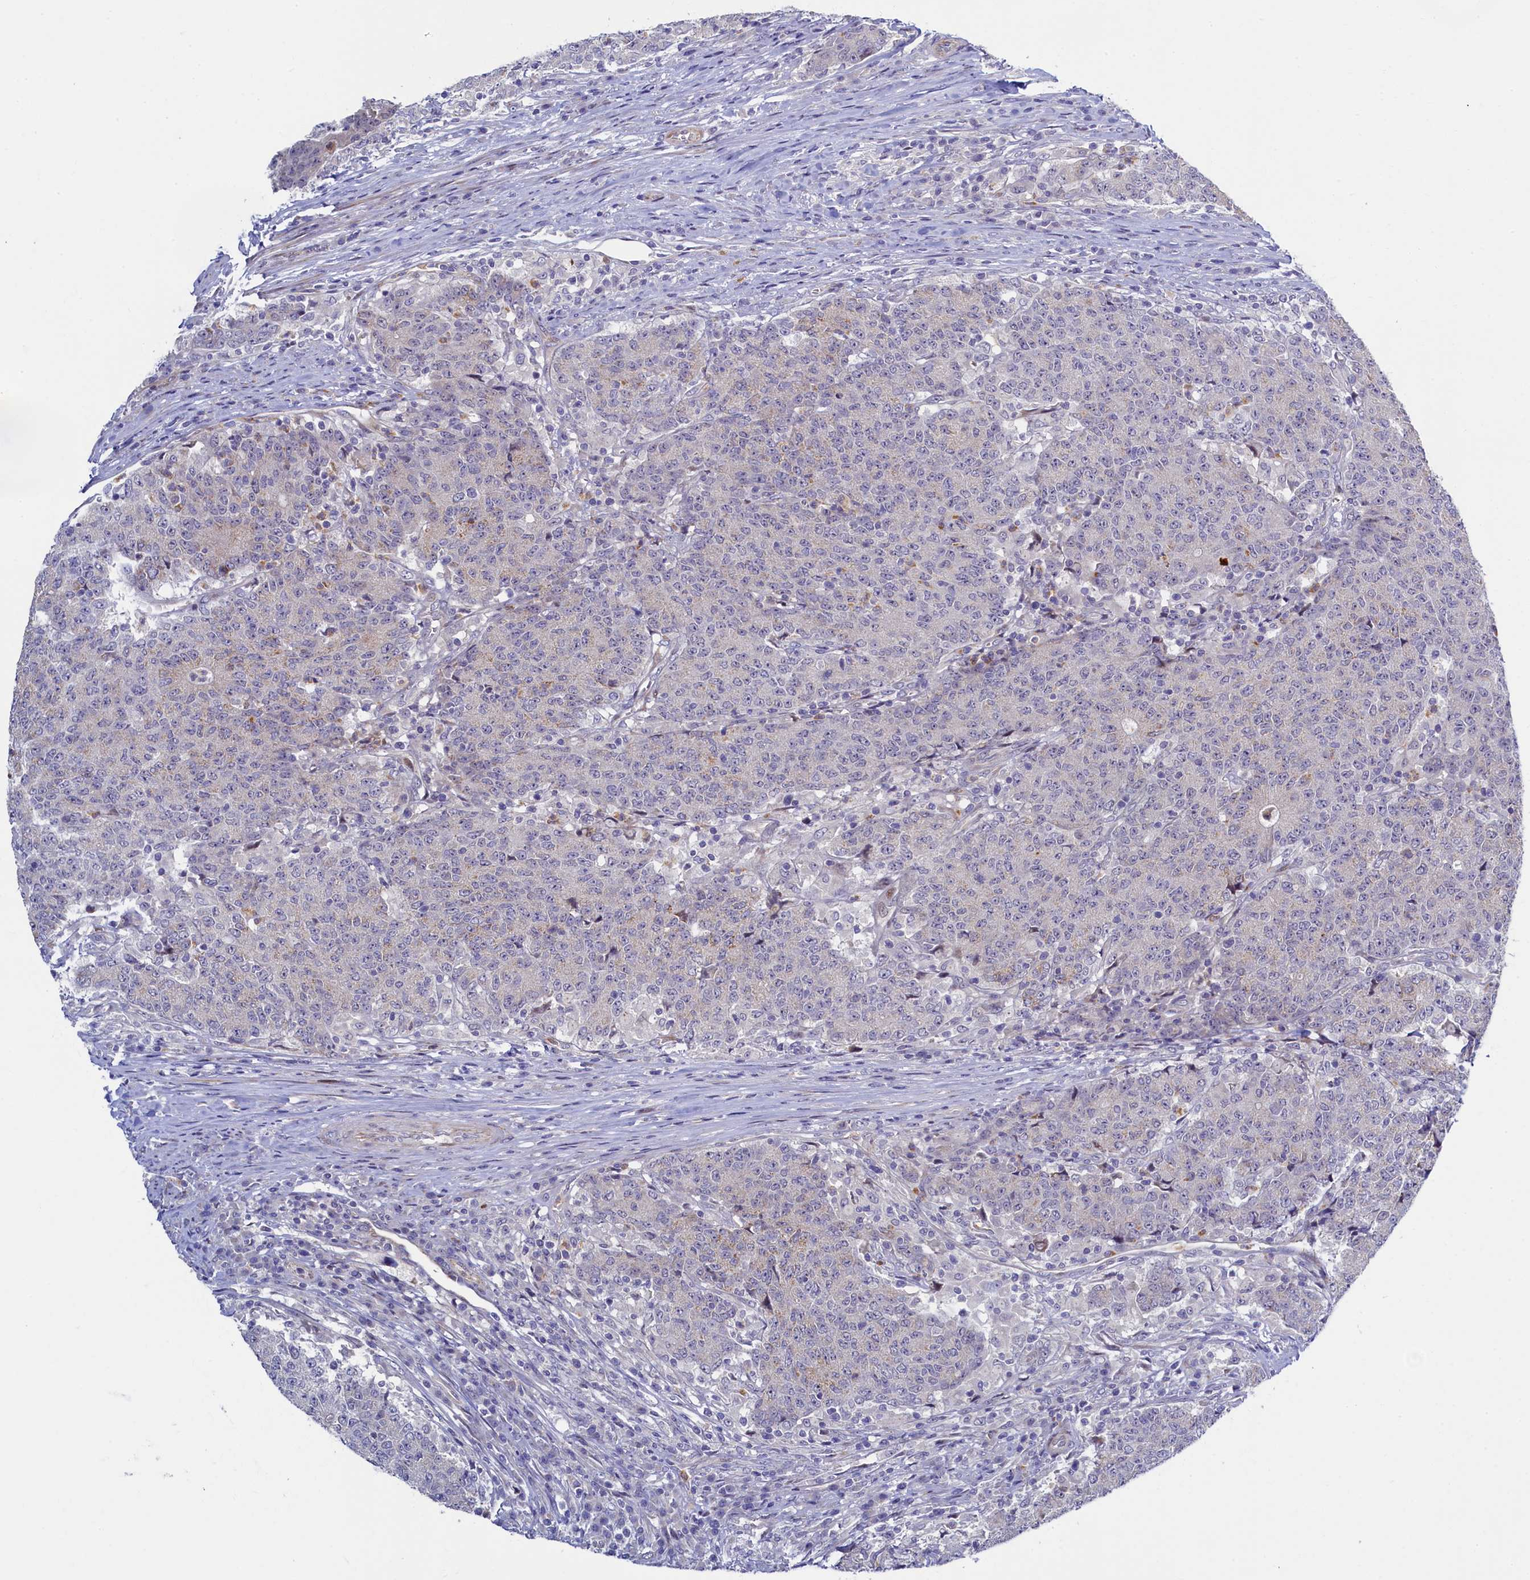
{"staining": {"intensity": "negative", "quantity": "none", "location": "none"}, "tissue": "colorectal cancer", "cell_type": "Tumor cells", "image_type": "cancer", "snomed": [{"axis": "morphology", "description": "Adenocarcinoma, NOS"}, {"axis": "topography", "description": "Colon"}], "caption": "Immunohistochemical staining of colorectal adenocarcinoma displays no significant expression in tumor cells. (Stains: DAB (3,3'-diaminobenzidine) immunohistochemistry with hematoxylin counter stain, Microscopy: brightfield microscopy at high magnification).", "gene": "PIK3C3", "patient": {"sex": "female", "age": 75}}